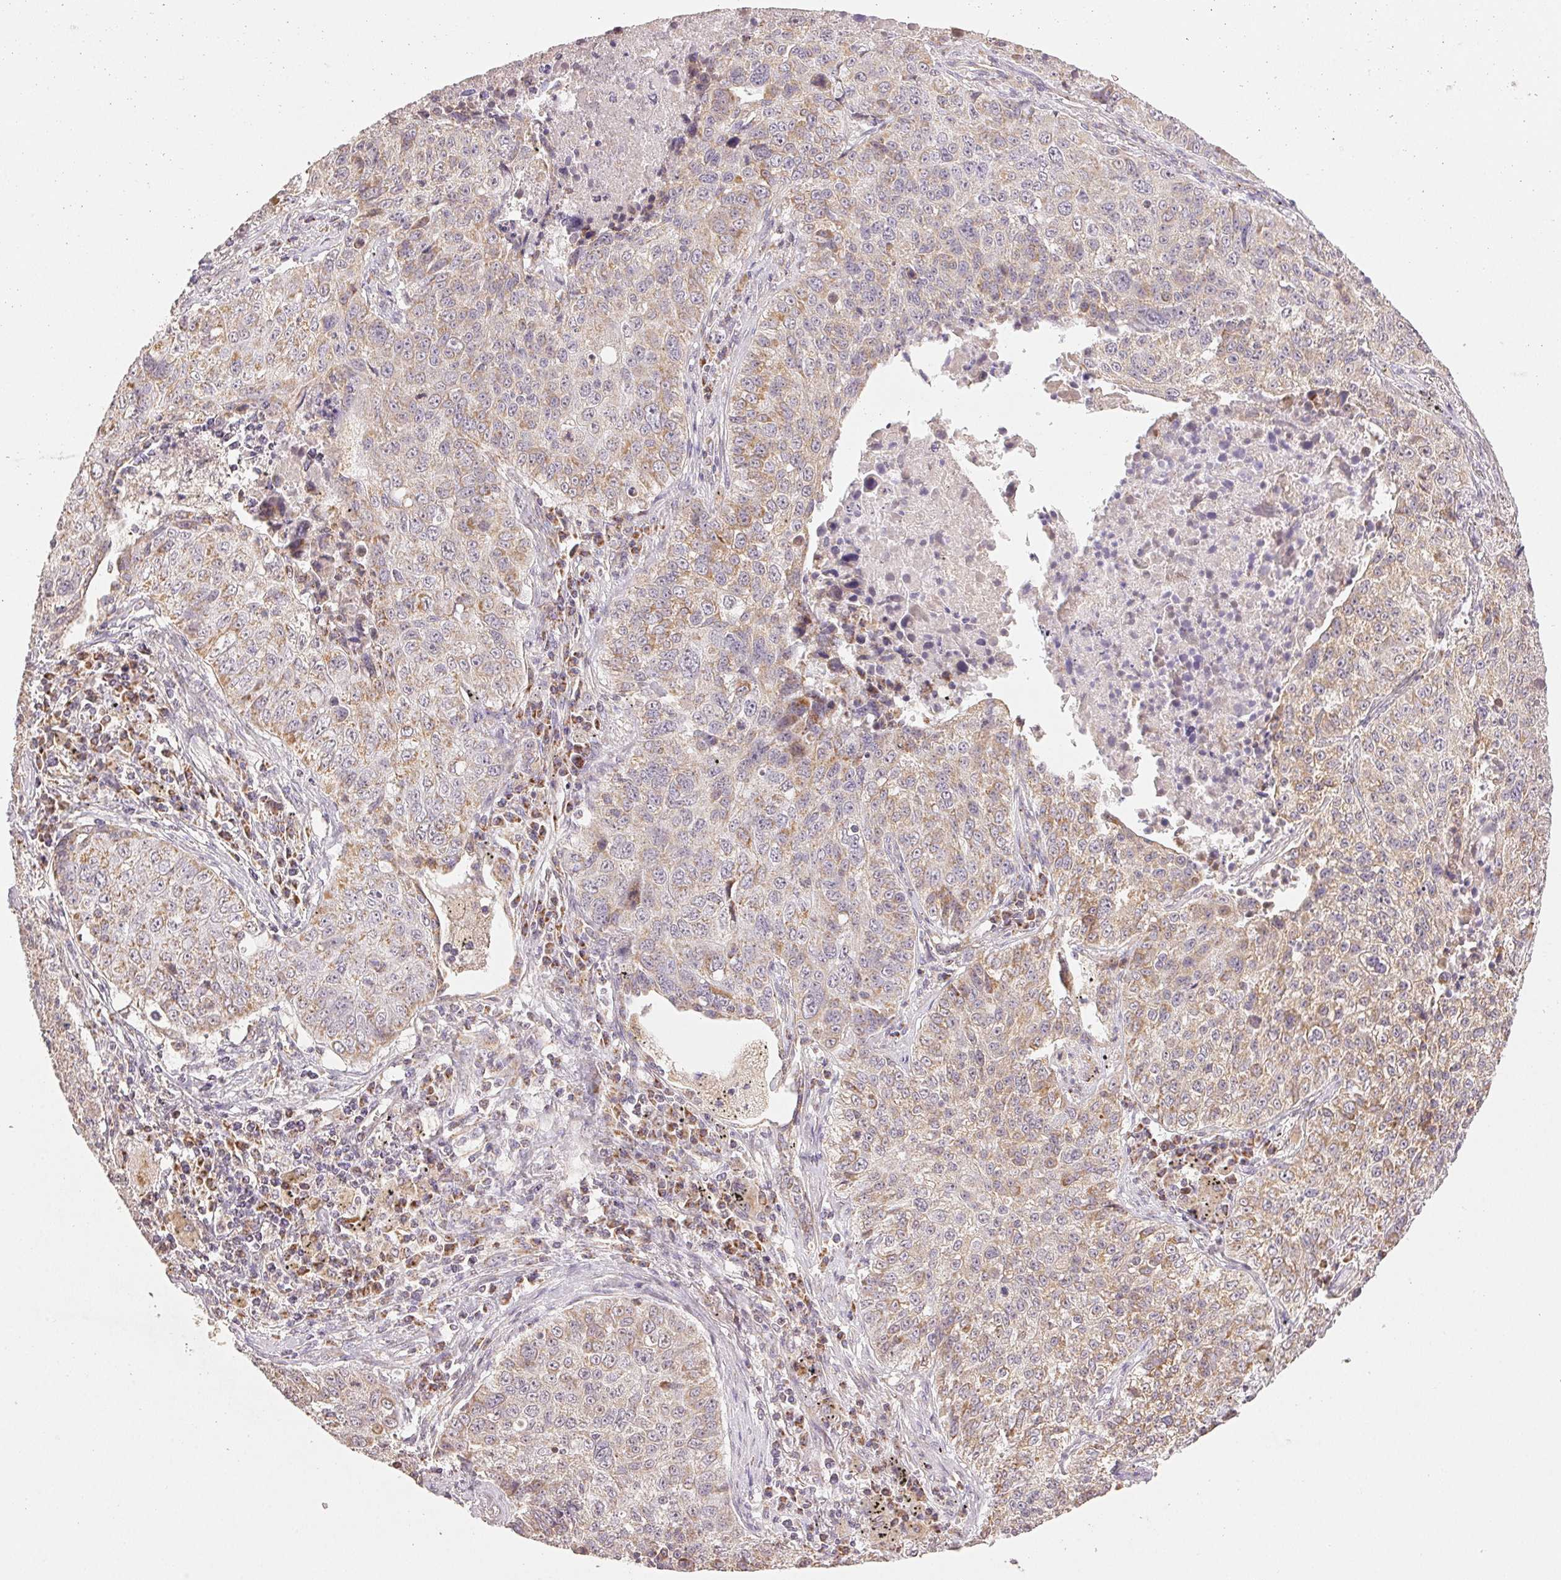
{"staining": {"intensity": "weak", "quantity": "25%-75%", "location": "cytoplasmic/membranous"}, "tissue": "lung cancer", "cell_type": "Tumor cells", "image_type": "cancer", "snomed": [{"axis": "morphology", "description": "Normal morphology"}, {"axis": "morphology", "description": "Aneuploidy"}, {"axis": "morphology", "description": "Squamous cell carcinoma, NOS"}, {"axis": "topography", "description": "Lymph node"}, {"axis": "topography", "description": "Lung"}], "caption": "A micrograph of lung cancer (aneuploidy) stained for a protein displays weak cytoplasmic/membranous brown staining in tumor cells.", "gene": "CLASP1", "patient": {"sex": "female", "age": 76}}